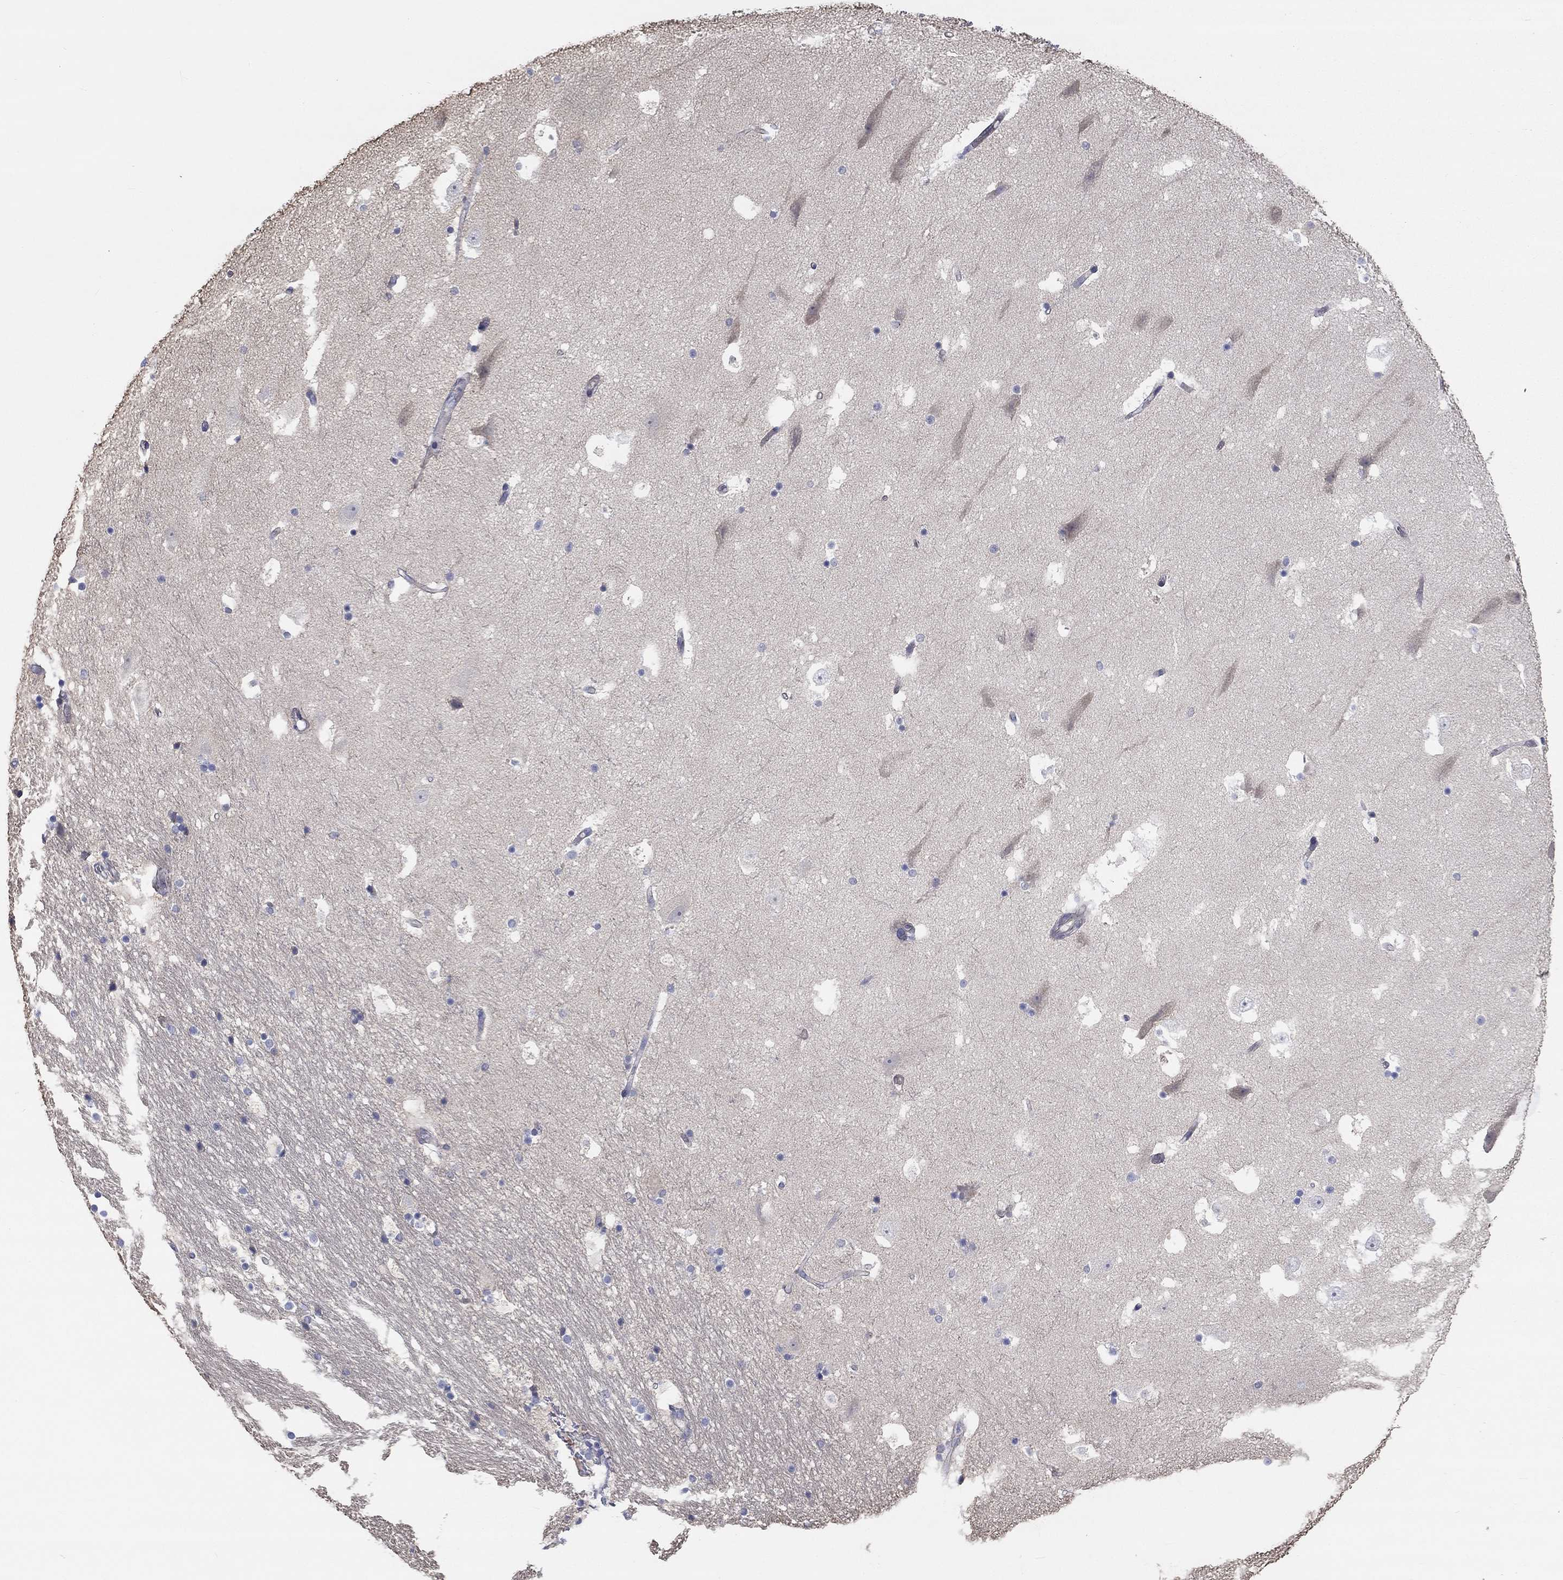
{"staining": {"intensity": "negative", "quantity": "none", "location": "none"}, "tissue": "hippocampus", "cell_type": "Glial cells", "image_type": "normal", "snomed": [{"axis": "morphology", "description": "Normal tissue, NOS"}, {"axis": "topography", "description": "Hippocampus"}], "caption": "Immunohistochemical staining of benign human hippocampus shows no significant positivity in glial cells. Brightfield microscopy of immunohistochemistry (IHC) stained with DAB (brown) and hematoxylin (blue), captured at high magnification.", "gene": "PRC1", "patient": {"sex": "male", "age": 51}}